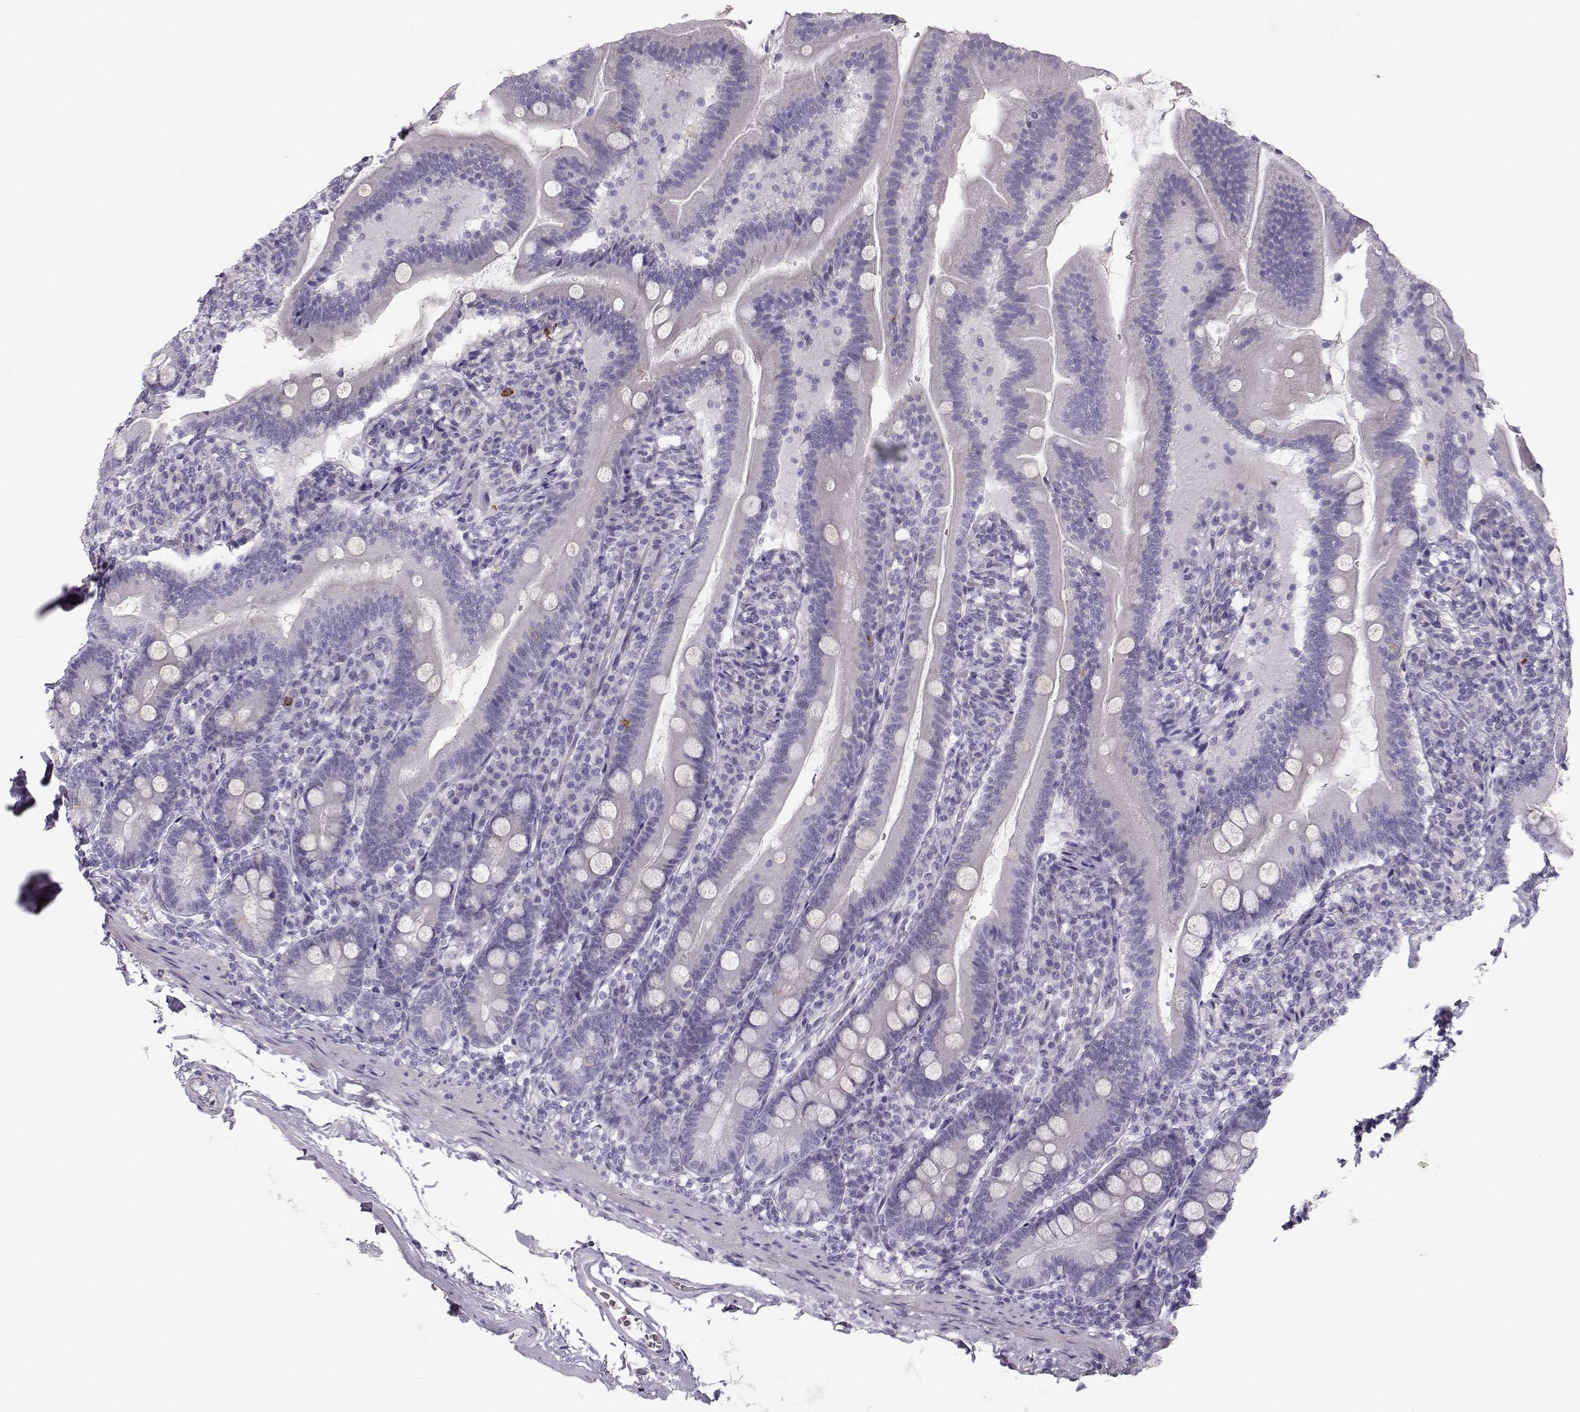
{"staining": {"intensity": "weak", "quantity": "25%-75%", "location": "cytoplasmic/membranous"}, "tissue": "duodenum", "cell_type": "Glandular cells", "image_type": "normal", "snomed": [{"axis": "morphology", "description": "Normal tissue, NOS"}, {"axis": "topography", "description": "Duodenum"}], "caption": "Immunohistochemistry of unremarkable duodenum displays low levels of weak cytoplasmic/membranous staining in approximately 25%-75% of glandular cells. (Brightfield microscopy of DAB IHC at high magnification).", "gene": "CASR", "patient": {"sex": "female", "age": 67}}